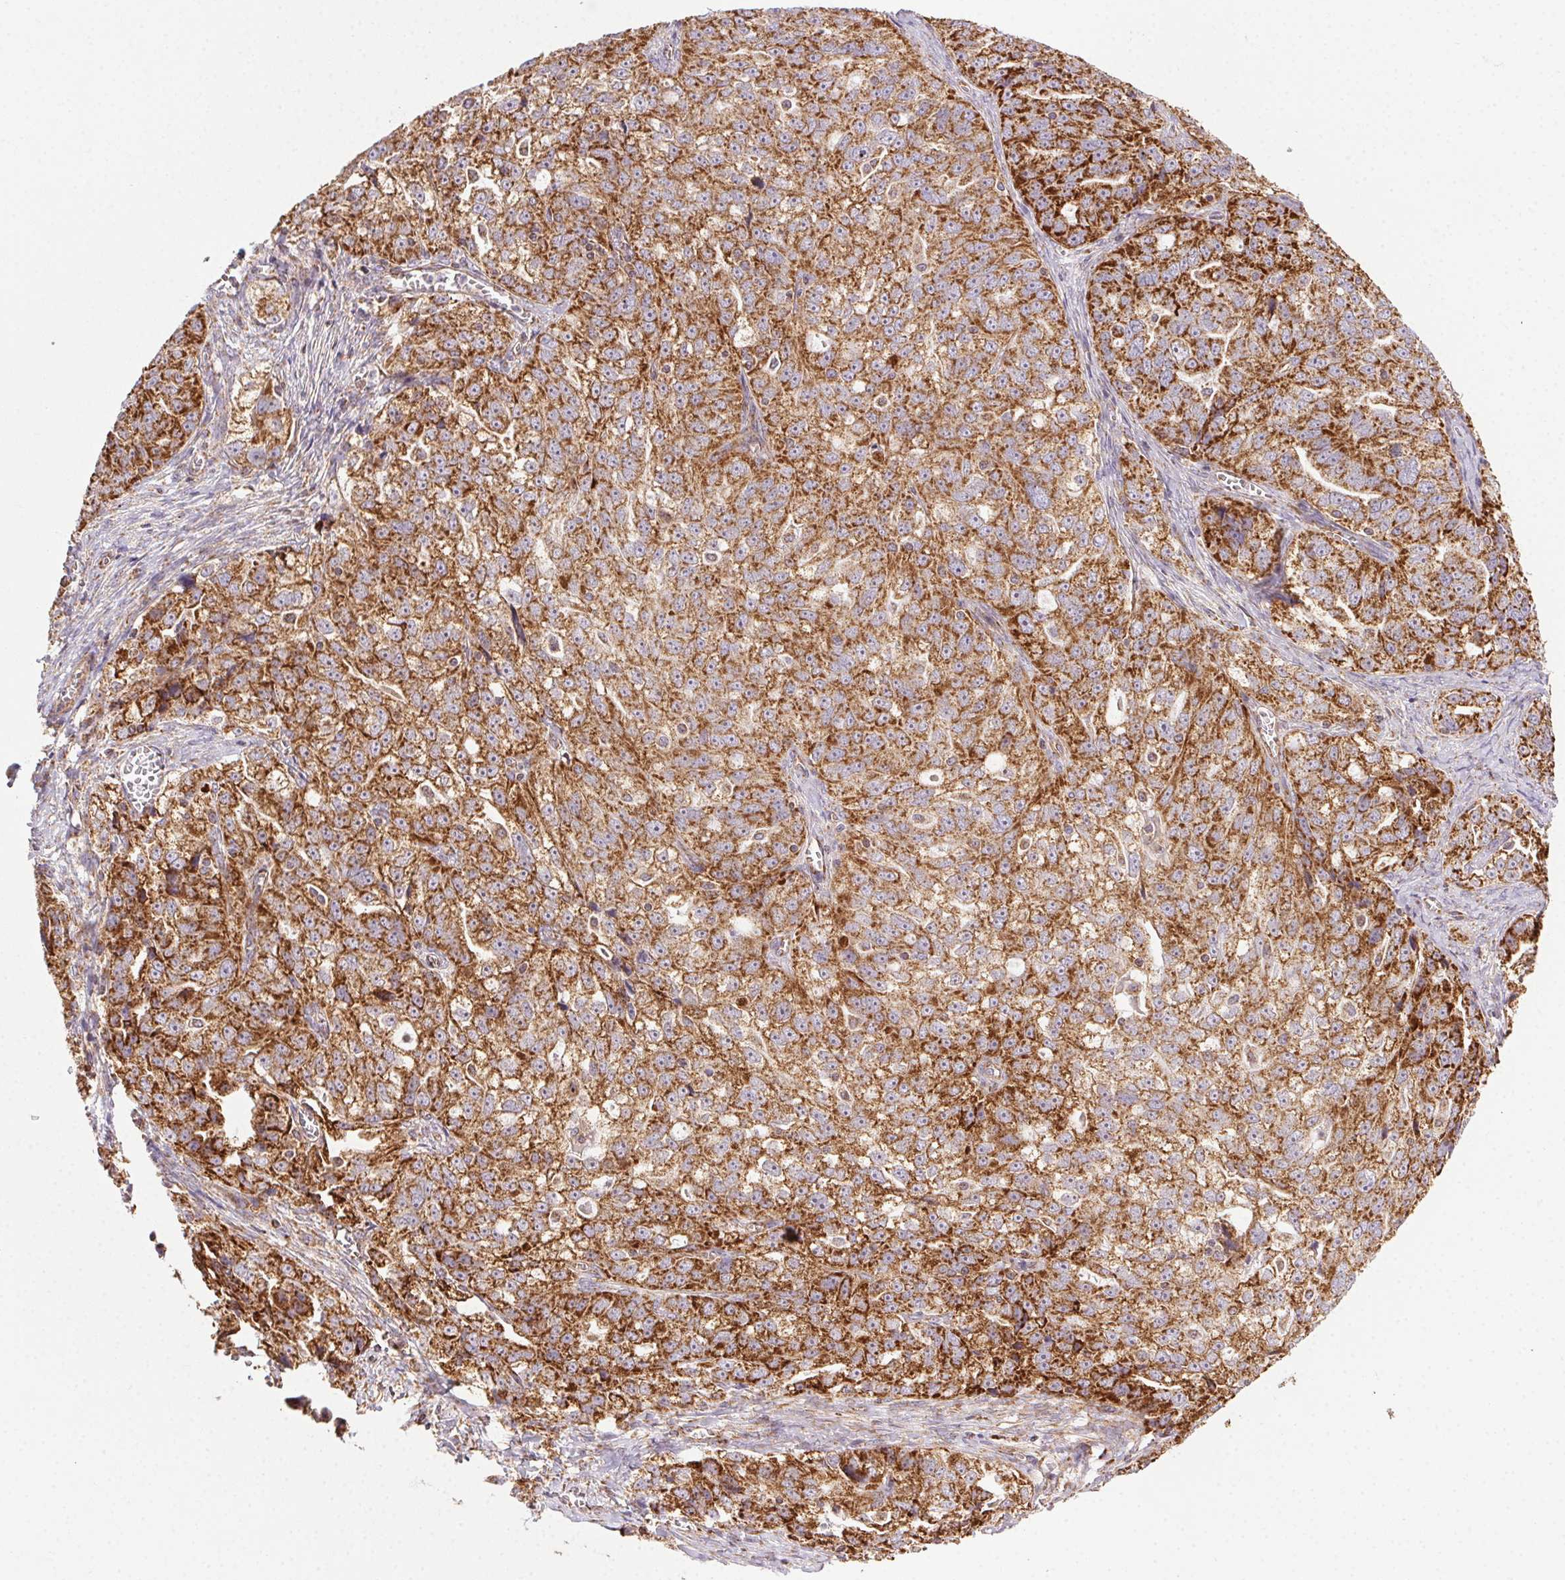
{"staining": {"intensity": "strong", "quantity": ">75%", "location": "cytoplasmic/membranous"}, "tissue": "ovarian cancer", "cell_type": "Tumor cells", "image_type": "cancer", "snomed": [{"axis": "morphology", "description": "Cystadenocarcinoma, serous, NOS"}, {"axis": "topography", "description": "Ovary"}], "caption": "Ovarian cancer tissue reveals strong cytoplasmic/membranous staining in approximately >75% of tumor cells, visualized by immunohistochemistry. (IHC, brightfield microscopy, high magnification).", "gene": "CLPB", "patient": {"sex": "female", "age": 51}}